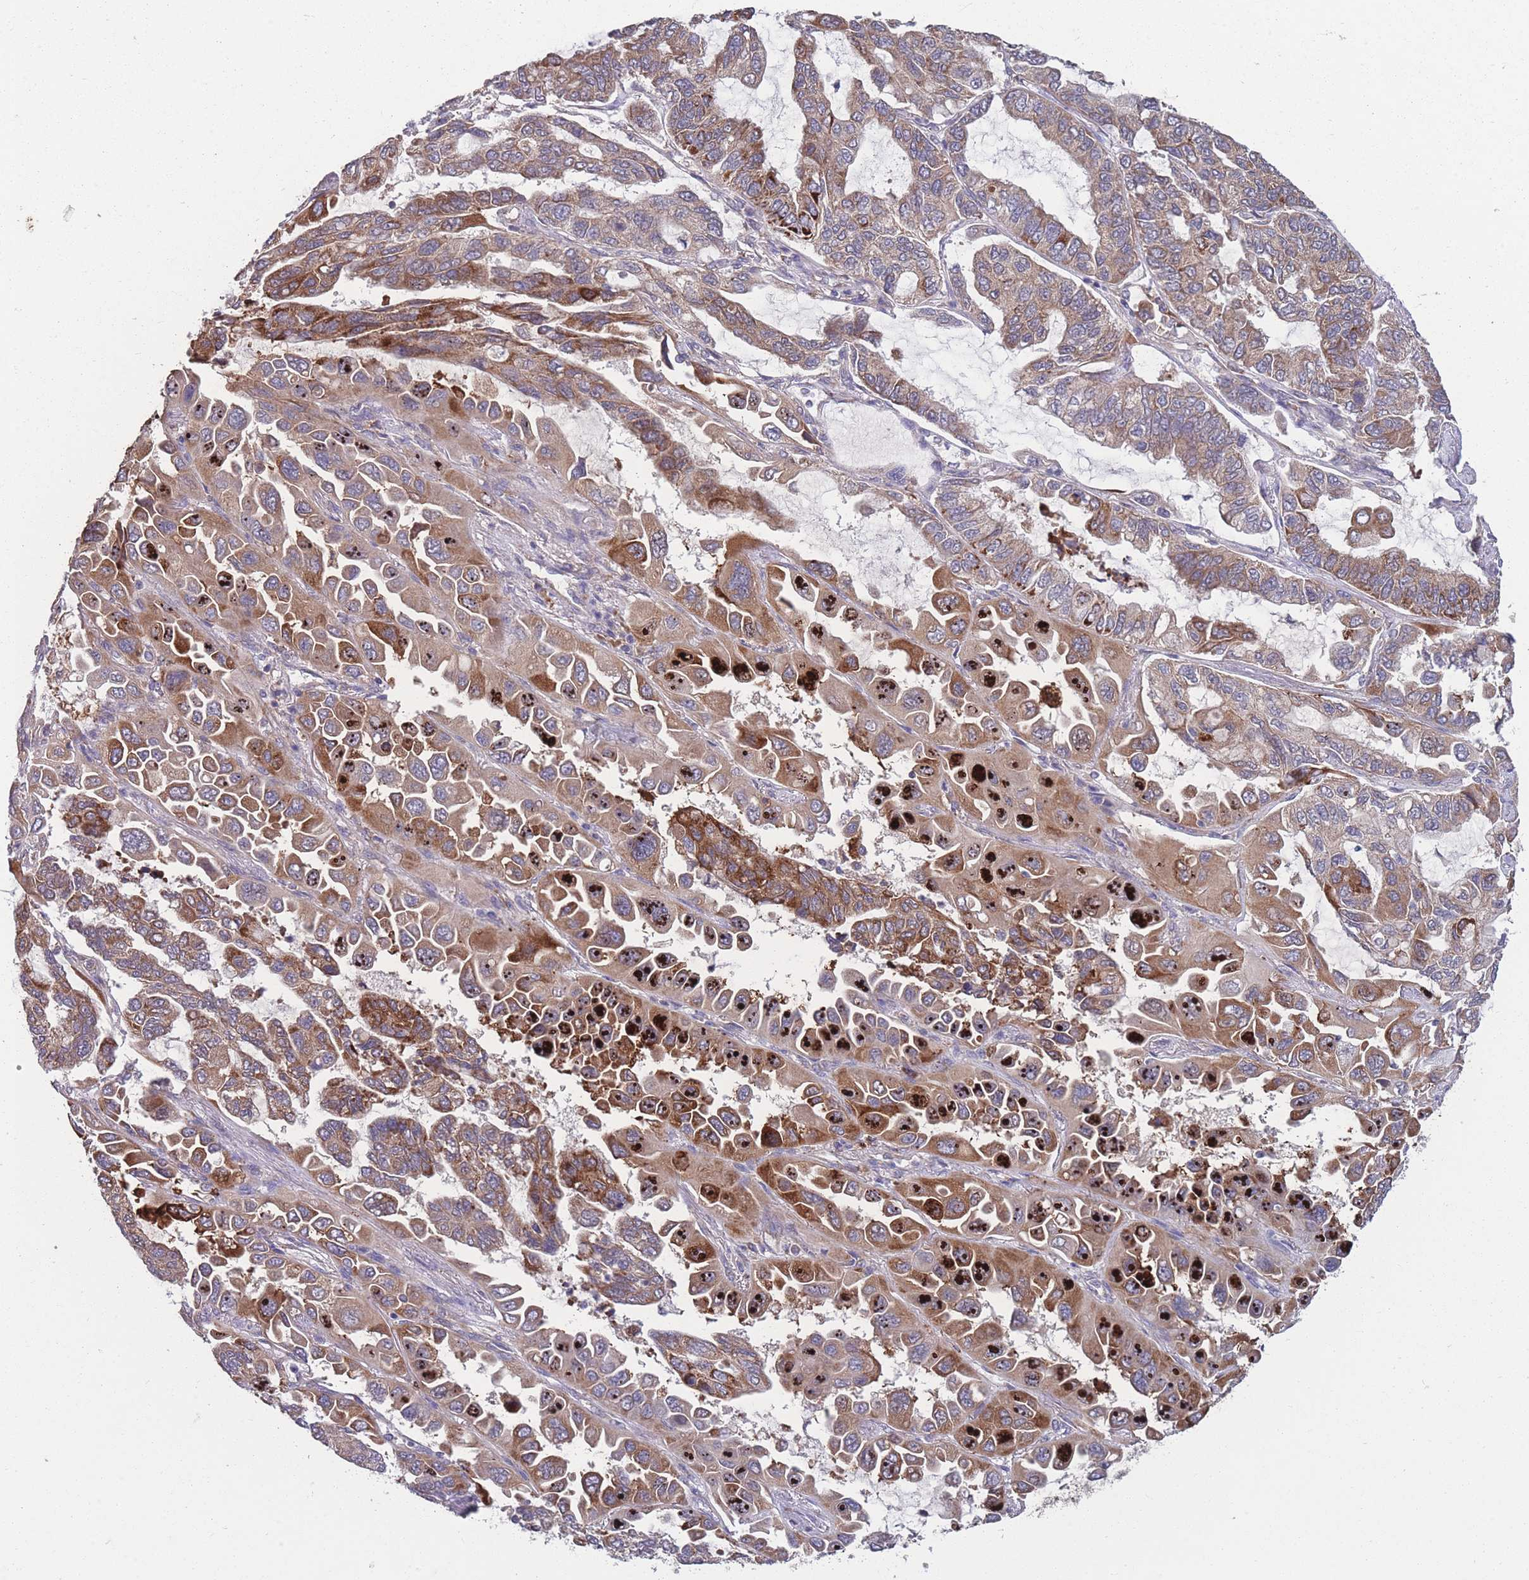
{"staining": {"intensity": "moderate", "quantity": ">75%", "location": "cytoplasmic/membranous"}, "tissue": "lung cancer", "cell_type": "Tumor cells", "image_type": "cancer", "snomed": [{"axis": "morphology", "description": "Adenocarcinoma, NOS"}, {"axis": "topography", "description": "Lung"}], "caption": "Lung cancer (adenocarcinoma) stained with immunohistochemistry displays moderate cytoplasmic/membranous expression in approximately >75% of tumor cells. (DAB (3,3'-diaminobenzidine) = brown stain, brightfield microscopy at high magnification).", "gene": "STIM2", "patient": {"sex": "male", "age": 64}}